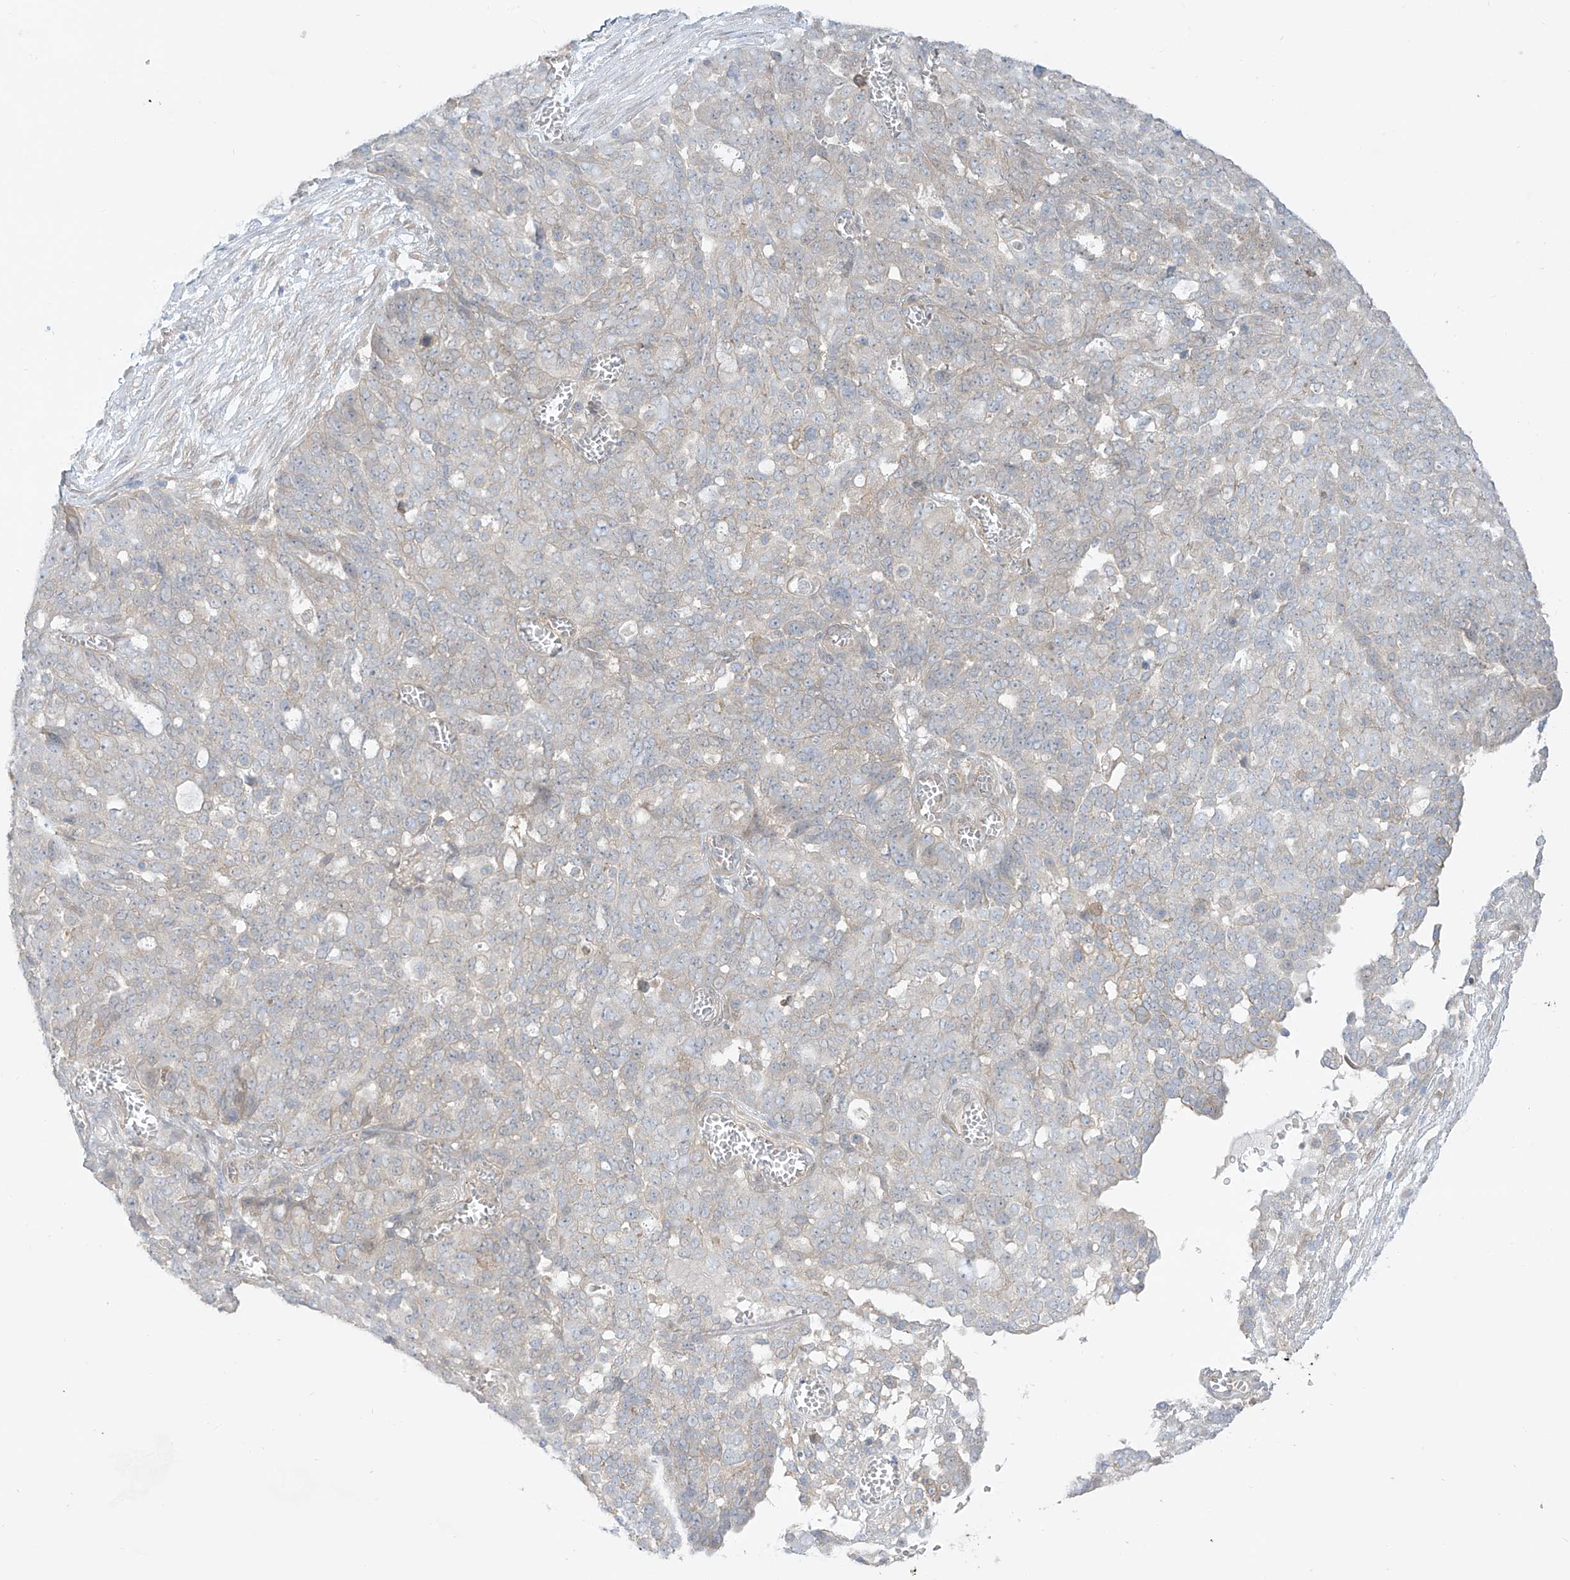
{"staining": {"intensity": "negative", "quantity": "none", "location": "none"}, "tissue": "ovarian cancer", "cell_type": "Tumor cells", "image_type": "cancer", "snomed": [{"axis": "morphology", "description": "Cystadenocarcinoma, serous, NOS"}, {"axis": "topography", "description": "Soft tissue"}, {"axis": "topography", "description": "Ovary"}], "caption": "Histopathology image shows no significant protein staining in tumor cells of ovarian cancer (serous cystadenocarcinoma).", "gene": "EIPR1", "patient": {"sex": "female", "age": 57}}